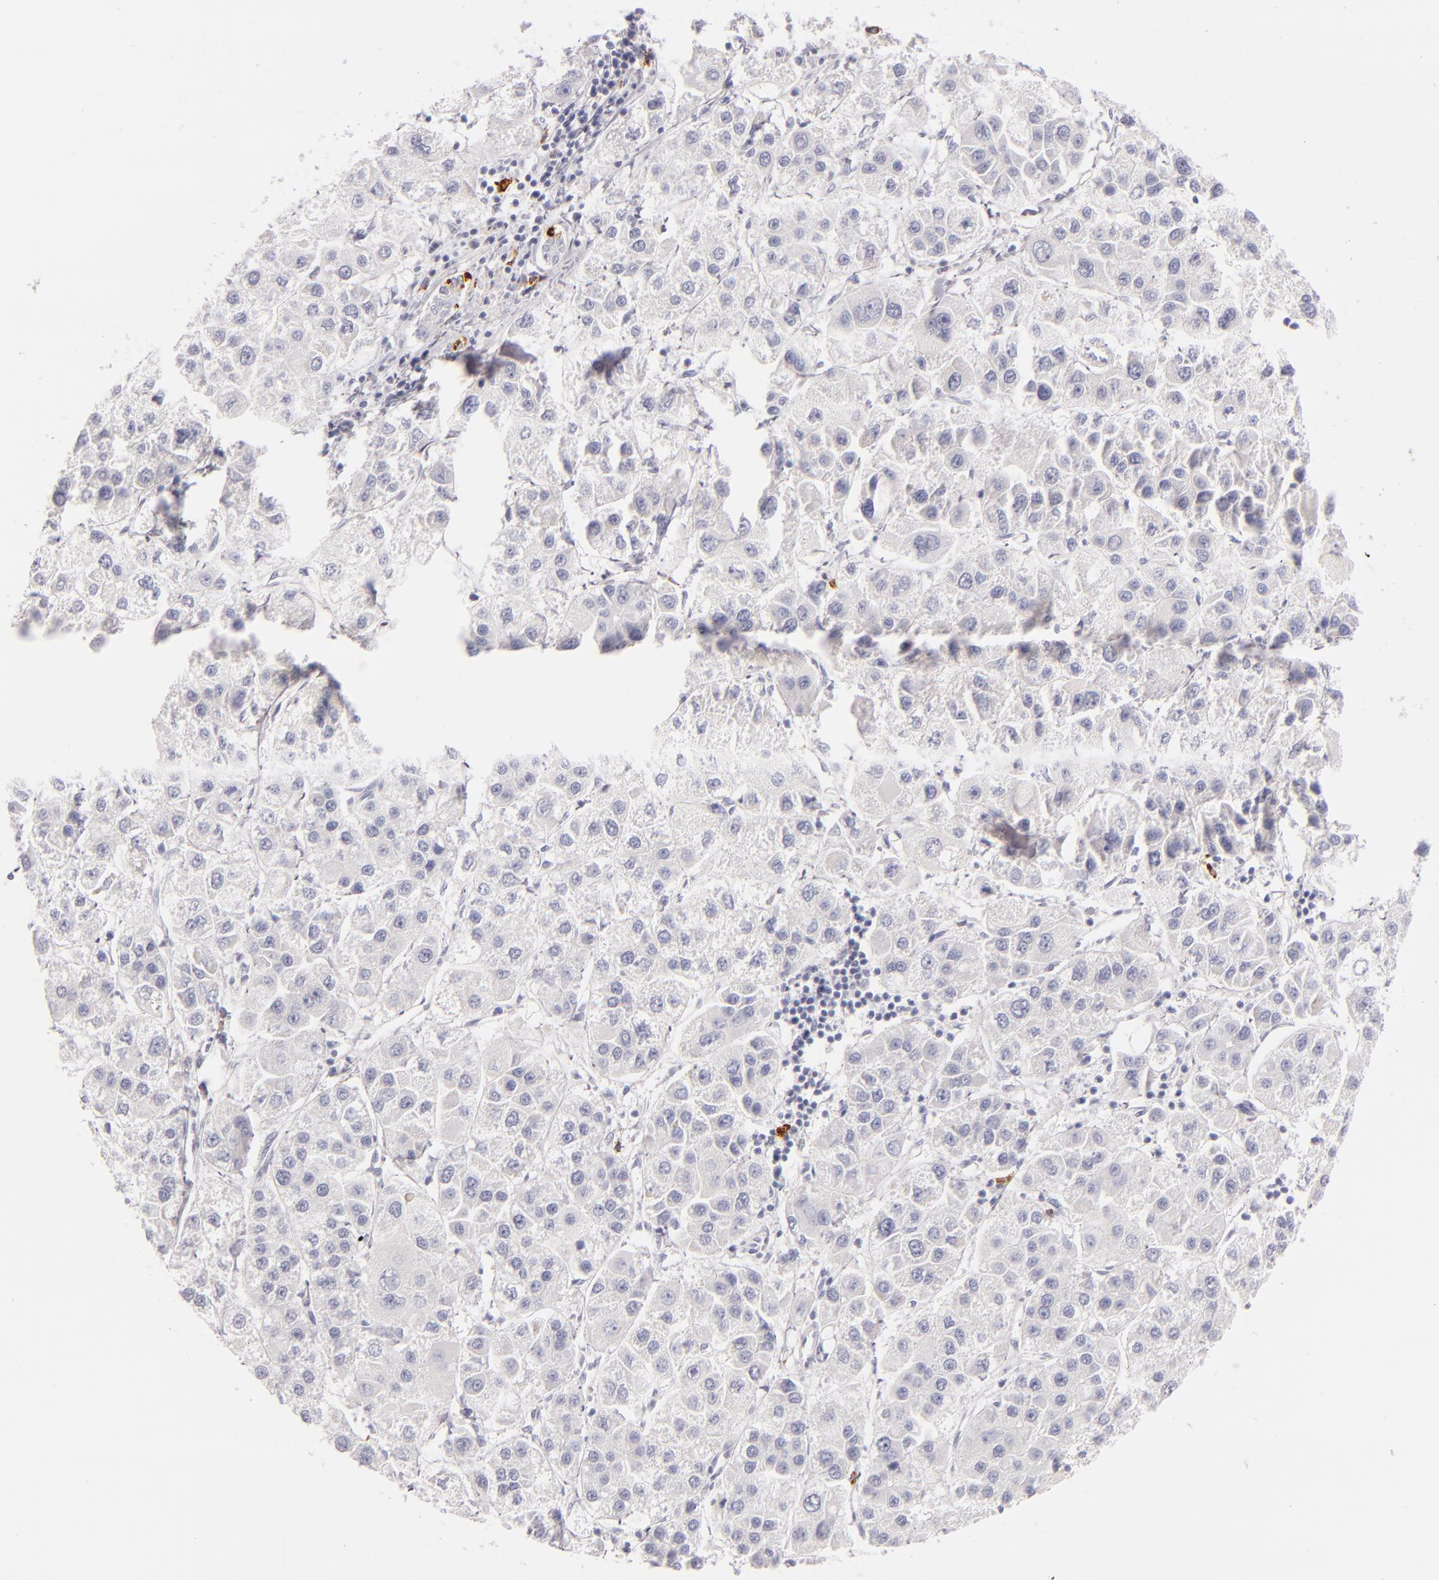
{"staining": {"intensity": "negative", "quantity": "none", "location": "none"}, "tissue": "liver cancer", "cell_type": "Tumor cells", "image_type": "cancer", "snomed": [{"axis": "morphology", "description": "Carcinoma, Hepatocellular, NOS"}, {"axis": "topography", "description": "Liver"}], "caption": "IHC histopathology image of neoplastic tissue: human liver cancer stained with DAB displays no significant protein expression in tumor cells.", "gene": "CD207", "patient": {"sex": "female", "age": 85}}